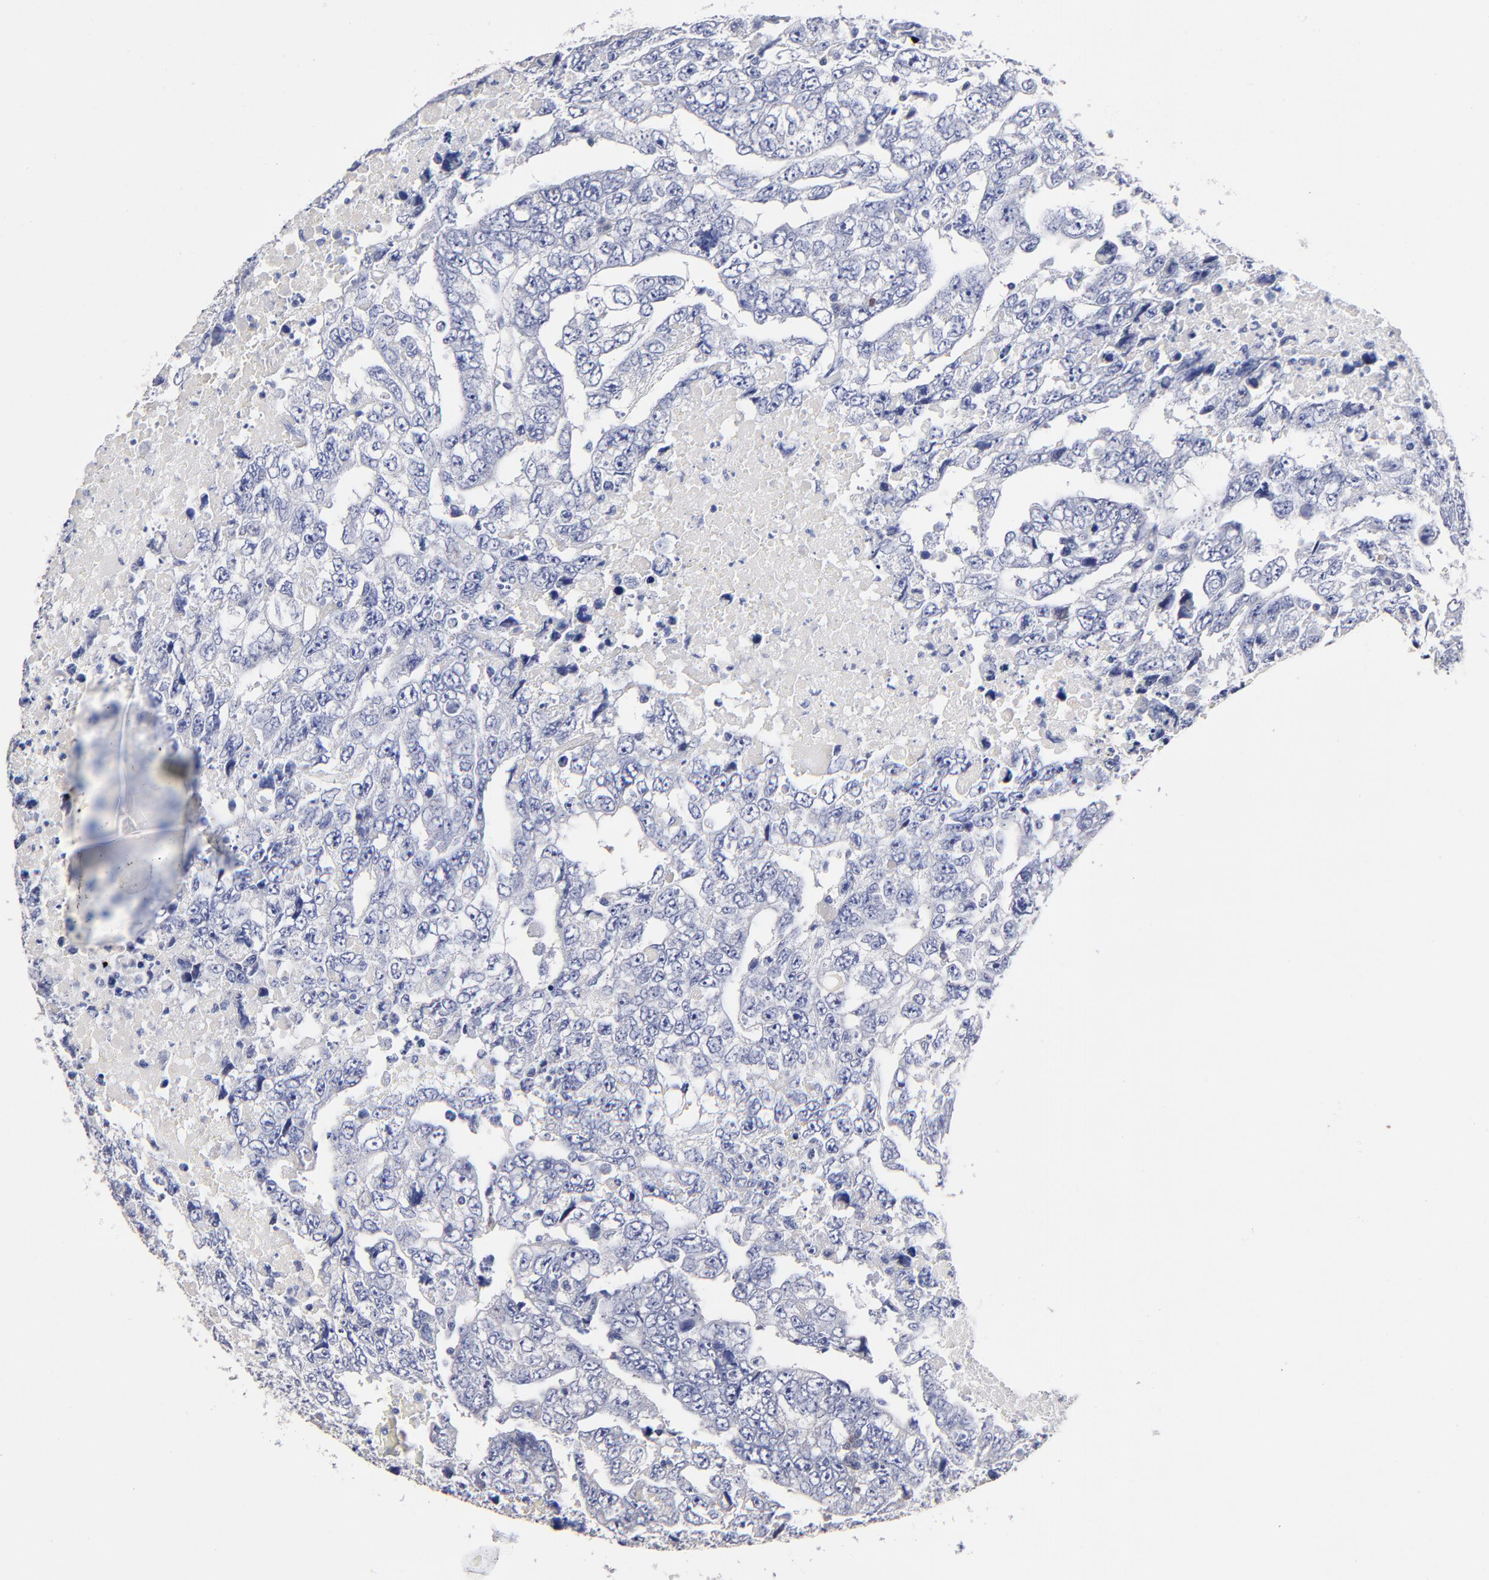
{"staining": {"intensity": "negative", "quantity": "none", "location": "none"}, "tissue": "testis cancer", "cell_type": "Tumor cells", "image_type": "cancer", "snomed": [{"axis": "morphology", "description": "Carcinoma, Embryonal, NOS"}, {"axis": "topography", "description": "Testis"}], "caption": "Tumor cells show no significant expression in testis embryonal carcinoma.", "gene": "TRAT1", "patient": {"sex": "male", "age": 36}}